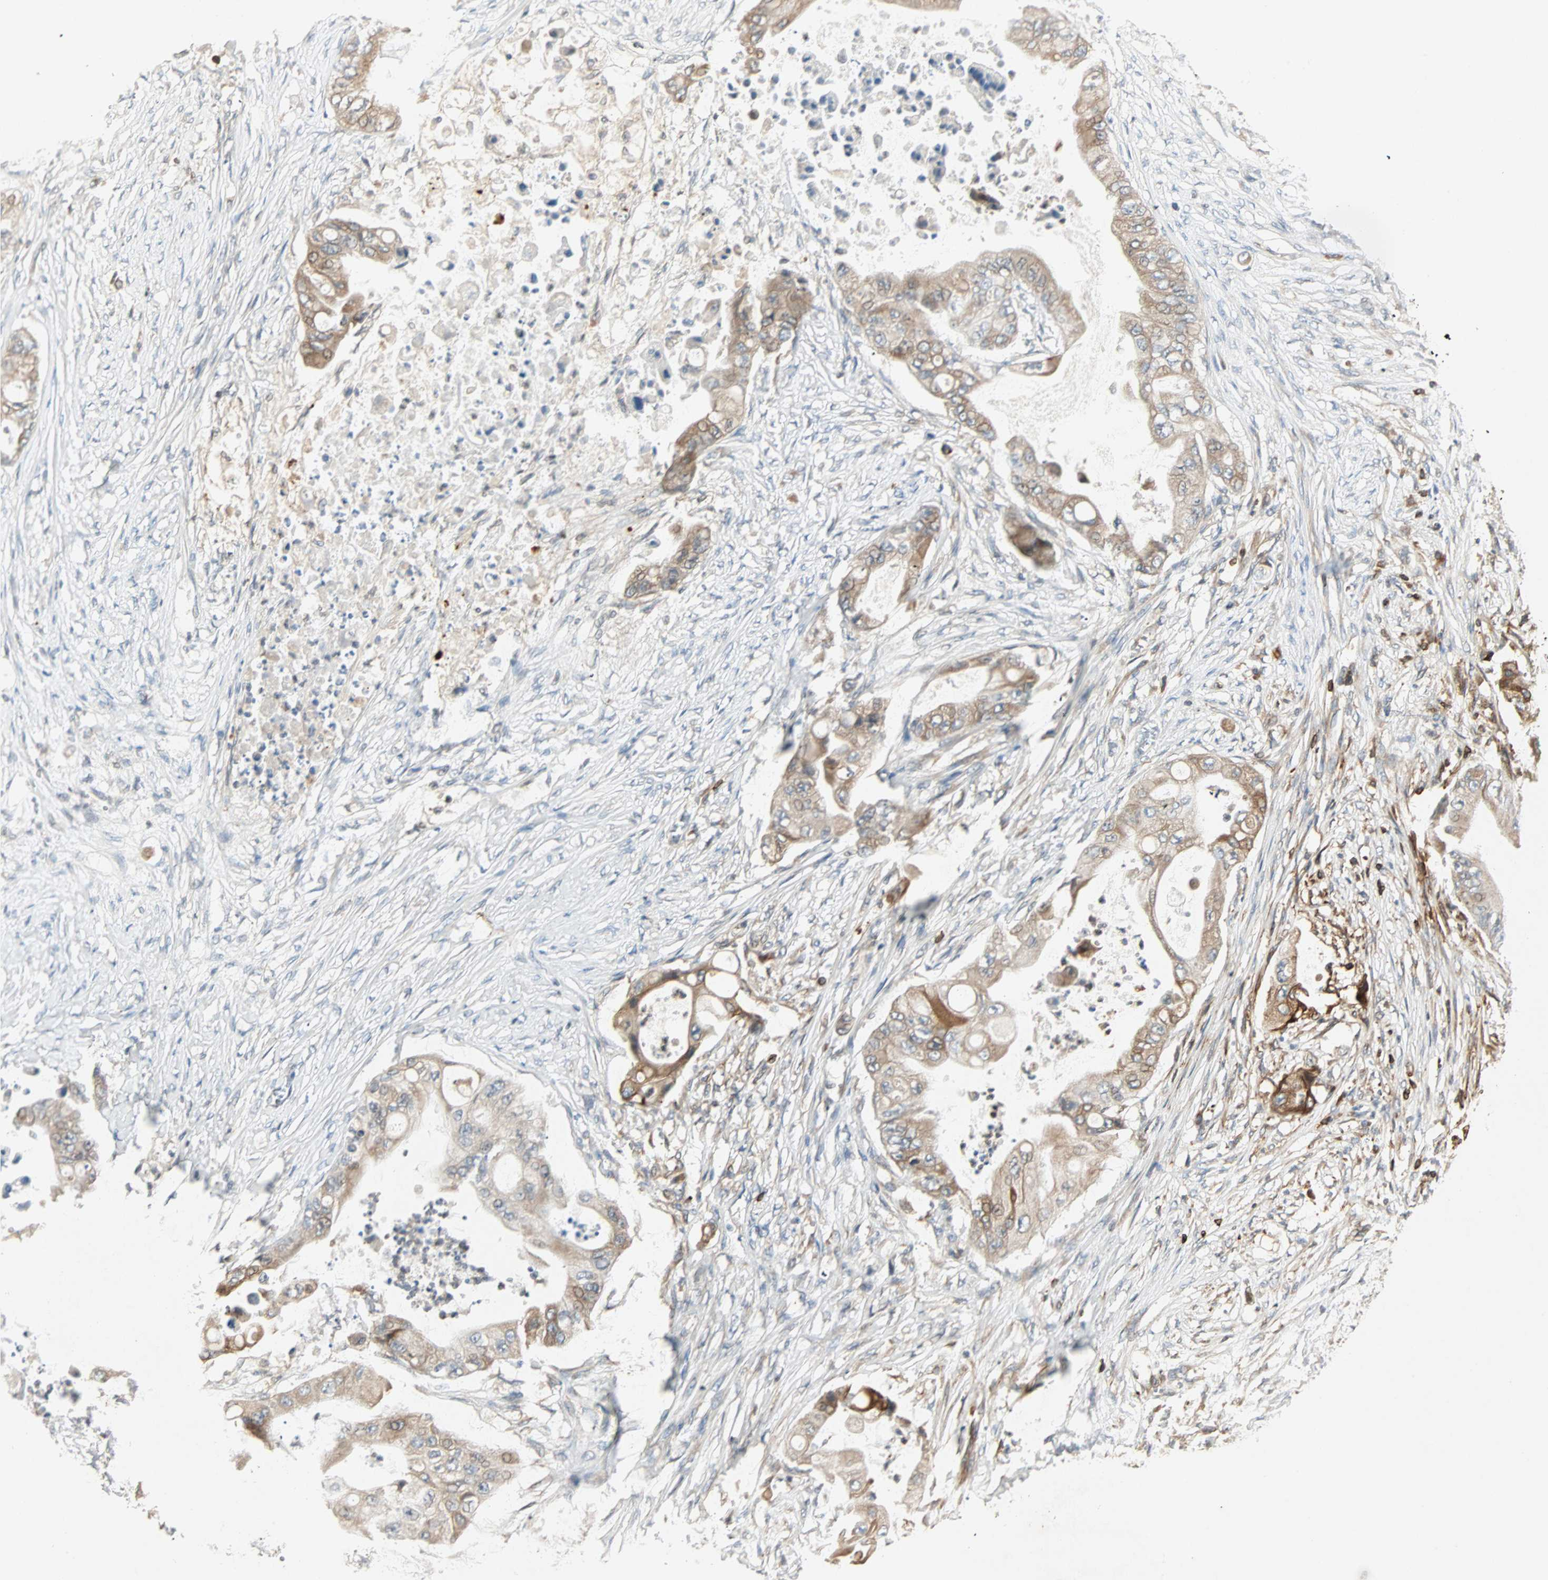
{"staining": {"intensity": "moderate", "quantity": ">75%", "location": "cytoplasmic/membranous"}, "tissue": "stomach cancer", "cell_type": "Tumor cells", "image_type": "cancer", "snomed": [{"axis": "morphology", "description": "Adenocarcinoma, NOS"}, {"axis": "topography", "description": "Stomach"}], "caption": "Stomach cancer (adenocarcinoma) stained with immunohistochemistry shows moderate cytoplasmic/membranous expression in approximately >75% of tumor cells. (DAB IHC with brightfield microscopy, high magnification).", "gene": "TAPBP", "patient": {"sex": "female", "age": 73}}